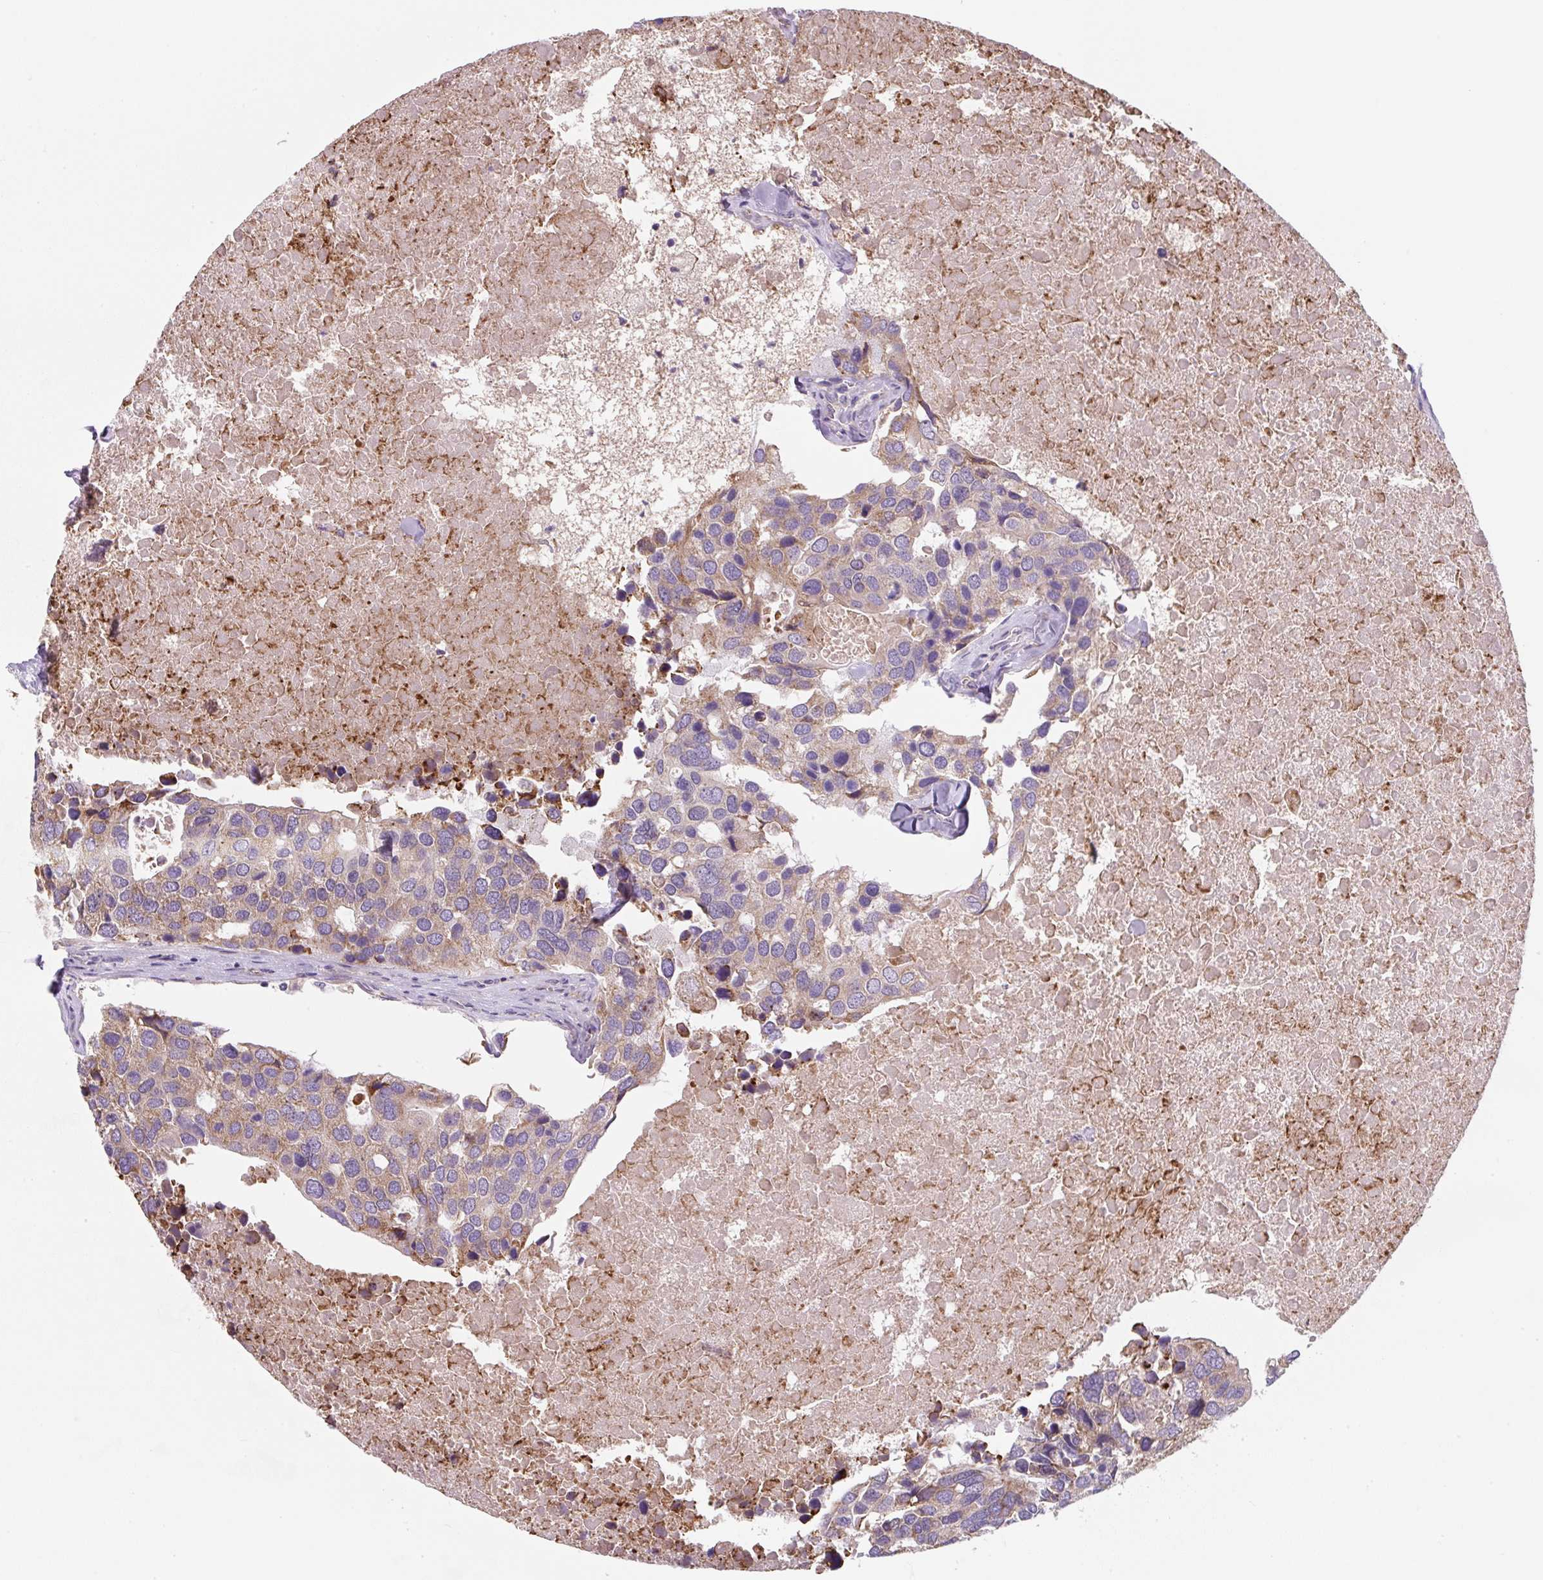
{"staining": {"intensity": "weak", "quantity": "25%-75%", "location": "cytoplasmic/membranous"}, "tissue": "breast cancer", "cell_type": "Tumor cells", "image_type": "cancer", "snomed": [{"axis": "morphology", "description": "Duct carcinoma"}, {"axis": "topography", "description": "Breast"}], "caption": "IHC image of neoplastic tissue: human infiltrating ductal carcinoma (breast) stained using immunohistochemistry exhibits low levels of weak protein expression localized specifically in the cytoplasmic/membranous of tumor cells, appearing as a cytoplasmic/membranous brown color.", "gene": "FZD5", "patient": {"sex": "female", "age": 83}}